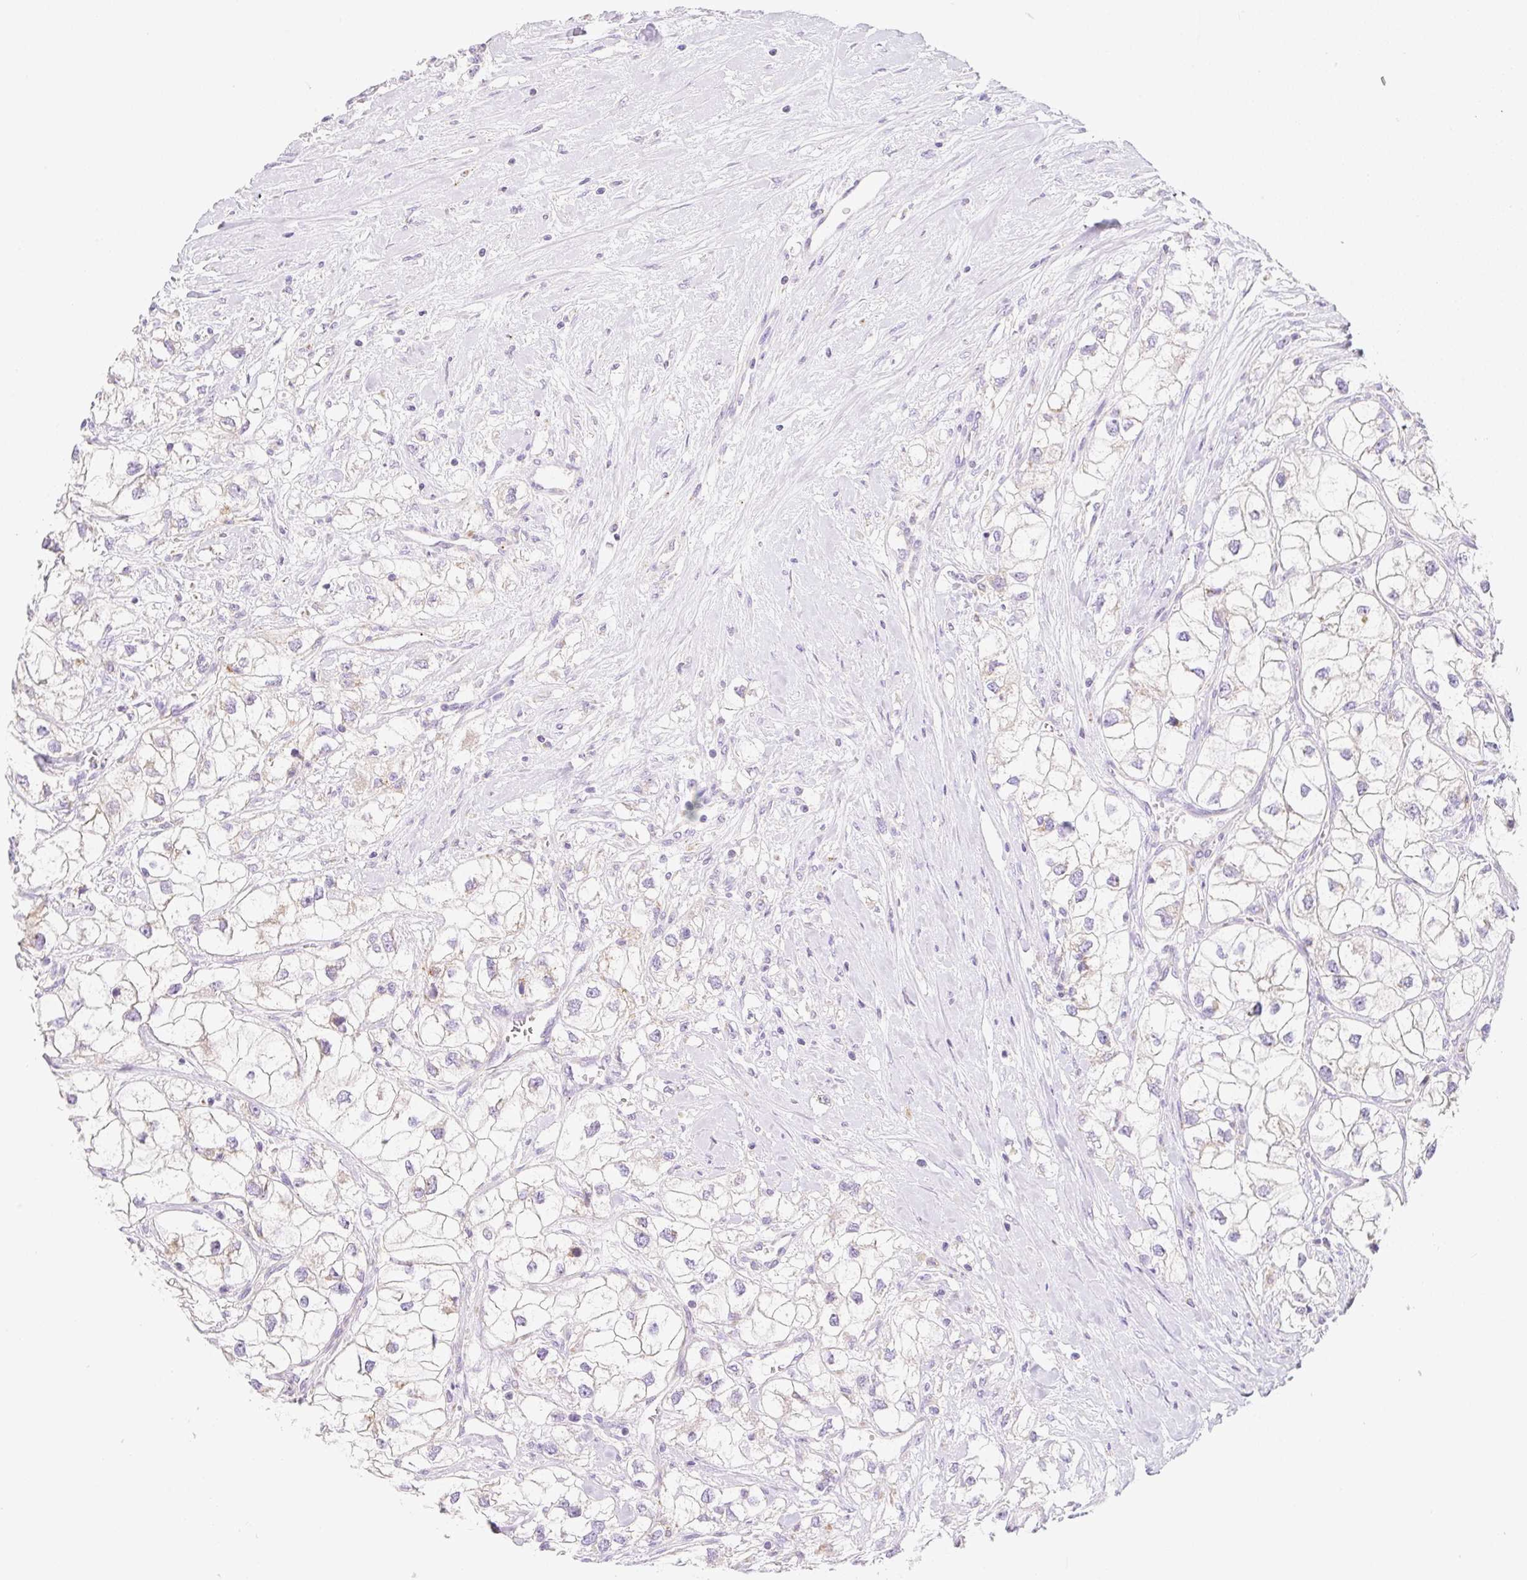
{"staining": {"intensity": "weak", "quantity": "<25%", "location": "cytoplasmic/membranous"}, "tissue": "renal cancer", "cell_type": "Tumor cells", "image_type": "cancer", "snomed": [{"axis": "morphology", "description": "Adenocarcinoma, NOS"}, {"axis": "topography", "description": "Kidney"}], "caption": "A high-resolution histopathology image shows immunohistochemistry staining of renal cancer (adenocarcinoma), which displays no significant positivity in tumor cells.", "gene": "CLEC3A", "patient": {"sex": "male", "age": 59}}